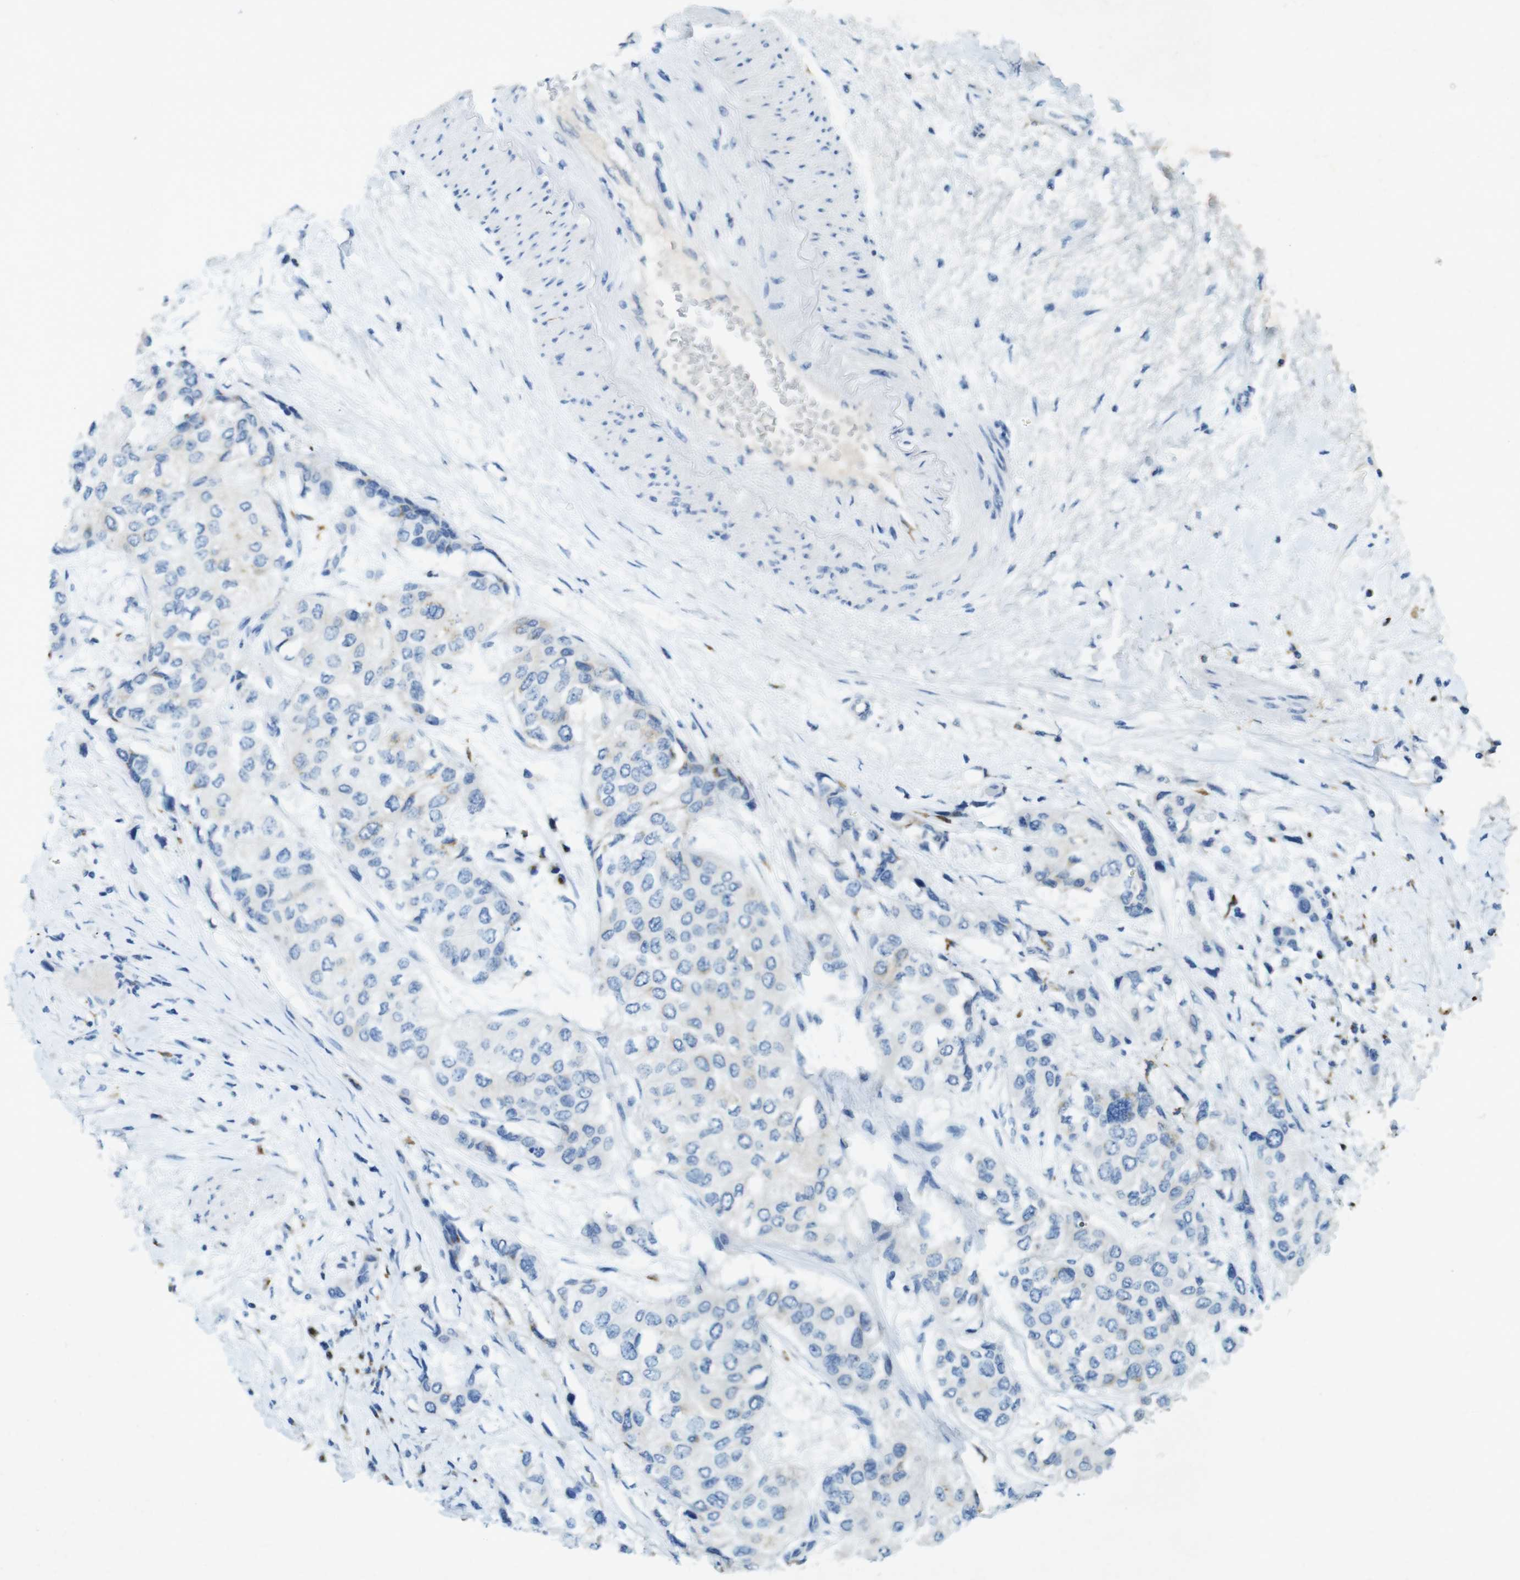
{"staining": {"intensity": "negative", "quantity": "none", "location": "none"}, "tissue": "urothelial cancer", "cell_type": "Tumor cells", "image_type": "cancer", "snomed": [{"axis": "morphology", "description": "Urothelial carcinoma, High grade"}, {"axis": "topography", "description": "Urinary bladder"}], "caption": "Urothelial carcinoma (high-grade) was stained to show a protein in brown. There is no significant expression in tumor cells. The staining was performed using DAB (3,3'-diaminobenzidine) to visualize the protein expression in brown, while the nuclei were stained in blue with hematoxylin (Magnification: 20x).", "gene": "CD320", "patient": {"sex": "female", "age": 56}}